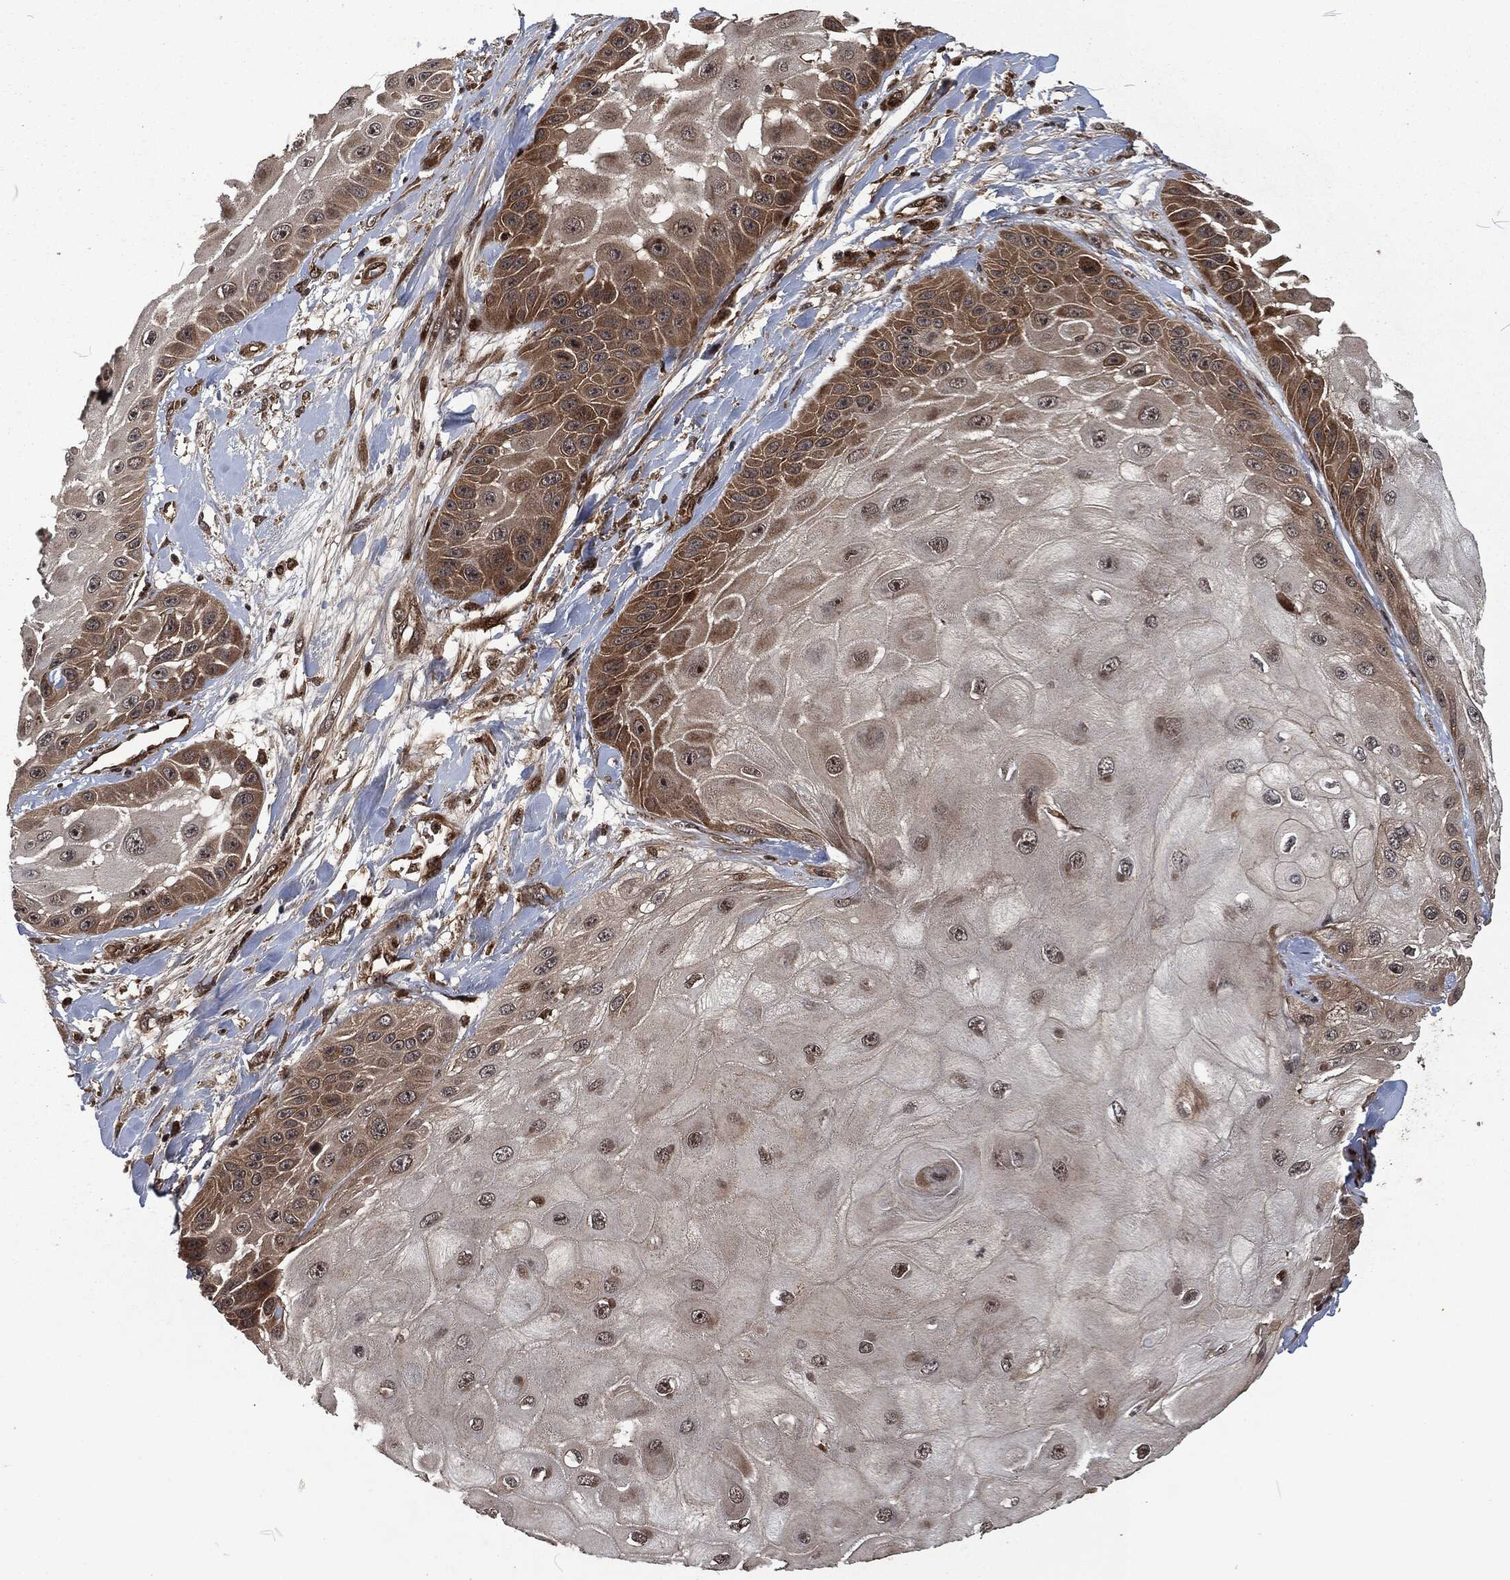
{"staining": {"intensity": "moderate", "quantity": "<25%", "location": "cytoplasmic/membranous"}, "tissue": "skin cancer", "cell_type": "Tumor cells", "image_type": "cancer", "snomed": [{"axis": "morphology", "description": "Normal tissue, NOS"}, {"axis": "morphology", "description": "Squamous cell carcinoma, NOS"}, {"axis": "topography", "description": "Skin"}], "caption": "Skin cancer stained with a brown dye displays moderate cytoplasmic/membranous positive expression in about <25% of tumor cells.", "gene": "CMPK2", "patient": {"sex": "male", "age": 79}}